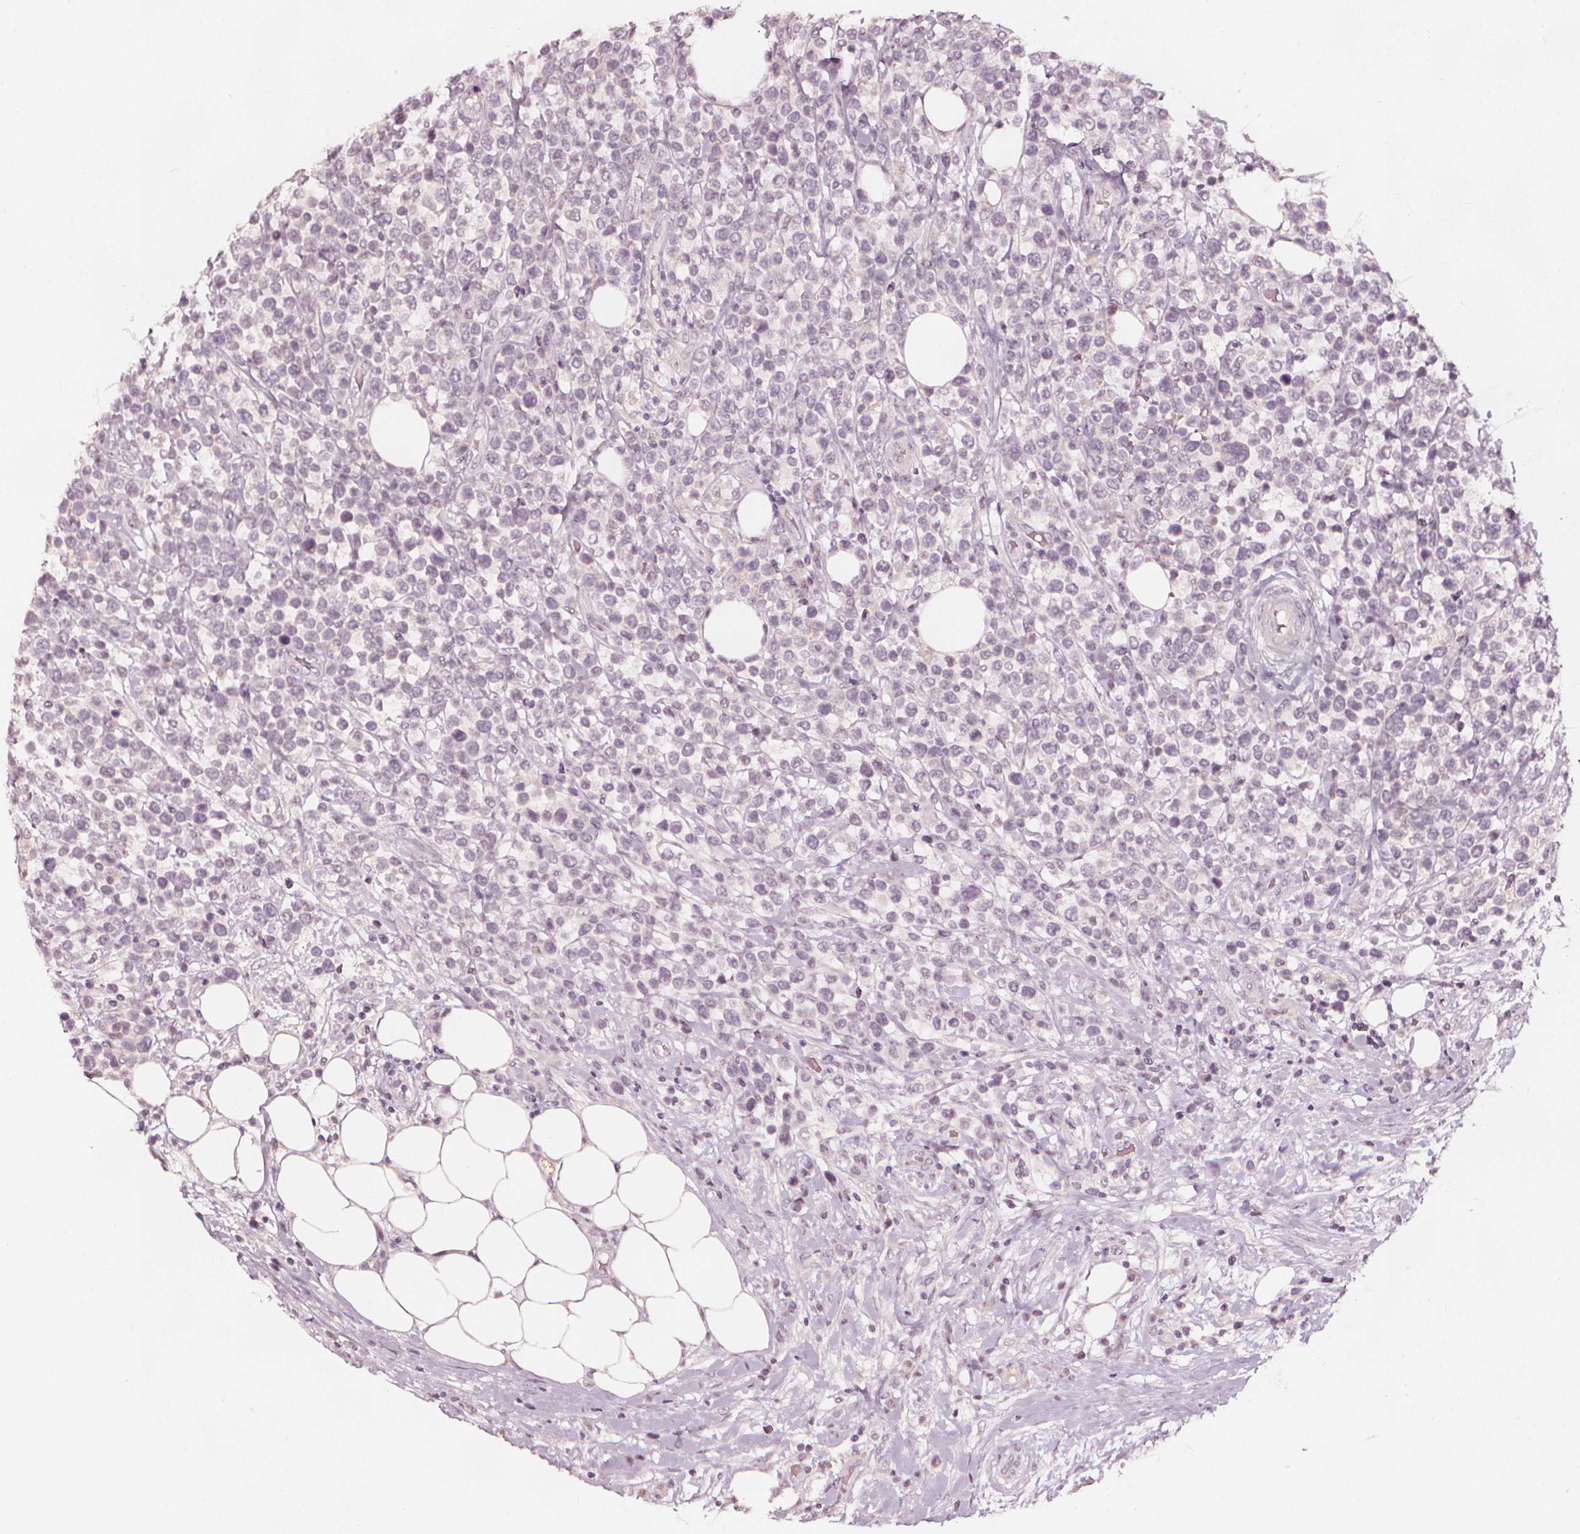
{"staining": {"intensity": "negative", "quantity": "none", "location": "none"}, "tissue": "lymphoma", "cell_type": "Tumor cells", "image_type": "cancer", "snomed": [{"axis": "morphology", "description": "Malignant lymphoma, non-Hodgkin's type, High grade"}, {"axis": "topography", "description": "Soft tissue"}], "caption": "Immunohistochemistry of lymphoma reveals no positivity in tumor cells.", "gene": "NPC1L1", "patient": {"sex": "female", "age": 56}}